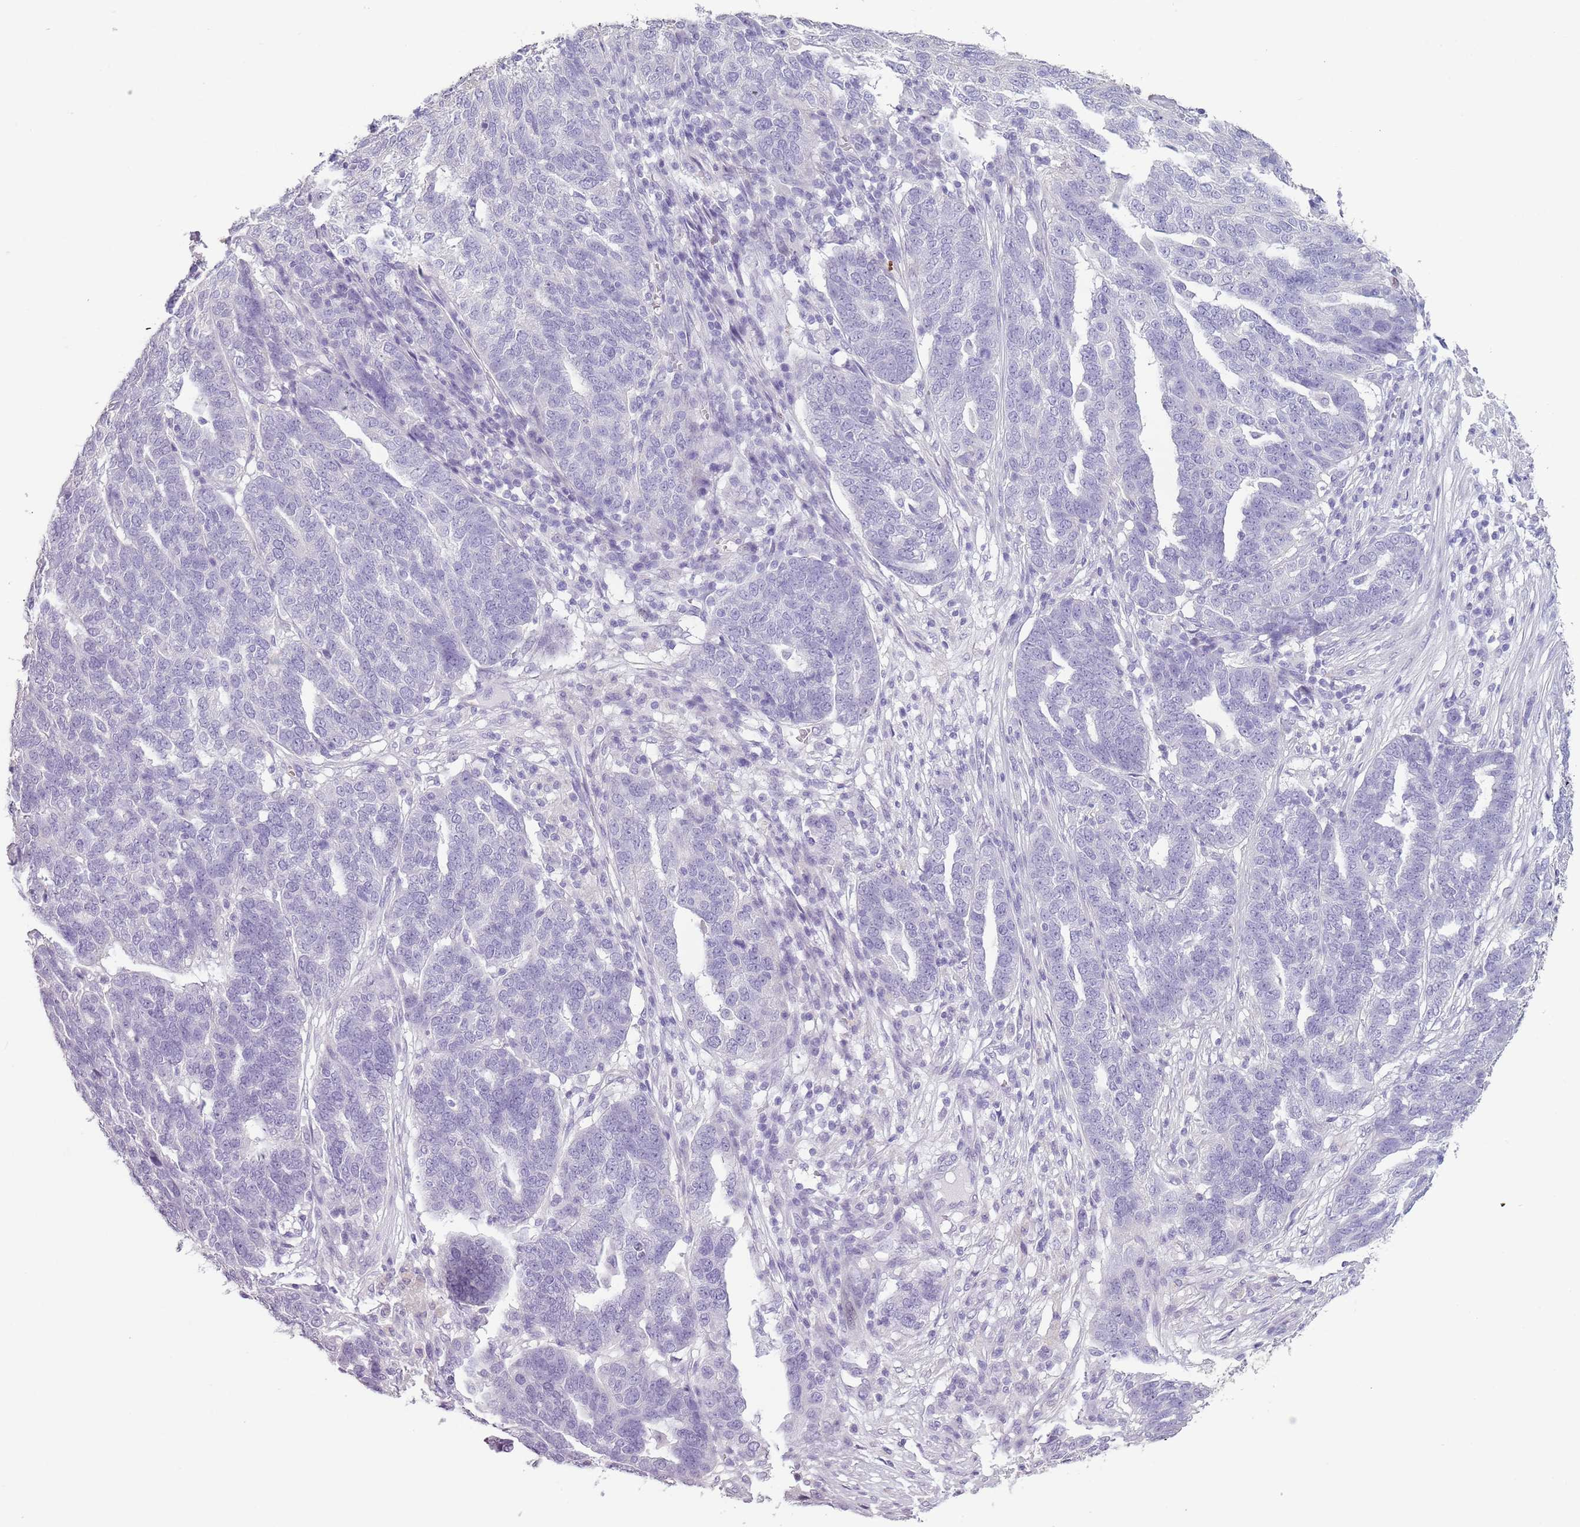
{"staining": {"intensity": "negative", "quantity": "none", "location": "none"}, "tissue": "ovarian cancer", "cell_type": "Tumor cells", "image_type": "cancer", "snomed": [{"axis": "morphology", "description": "Cystadenocarcinoma, serous, NOS"}, {"axis": "topography", "description": "Ovary"}], "caption": "Immunohistochemistry histopathology image of human ovarian cancer (serous cystadenocarcinoma) stained for a protein (brown), which shows no expression in tumor cells.", "gene": "CELF6", "patient": {"sex": "female", "age": 59}}